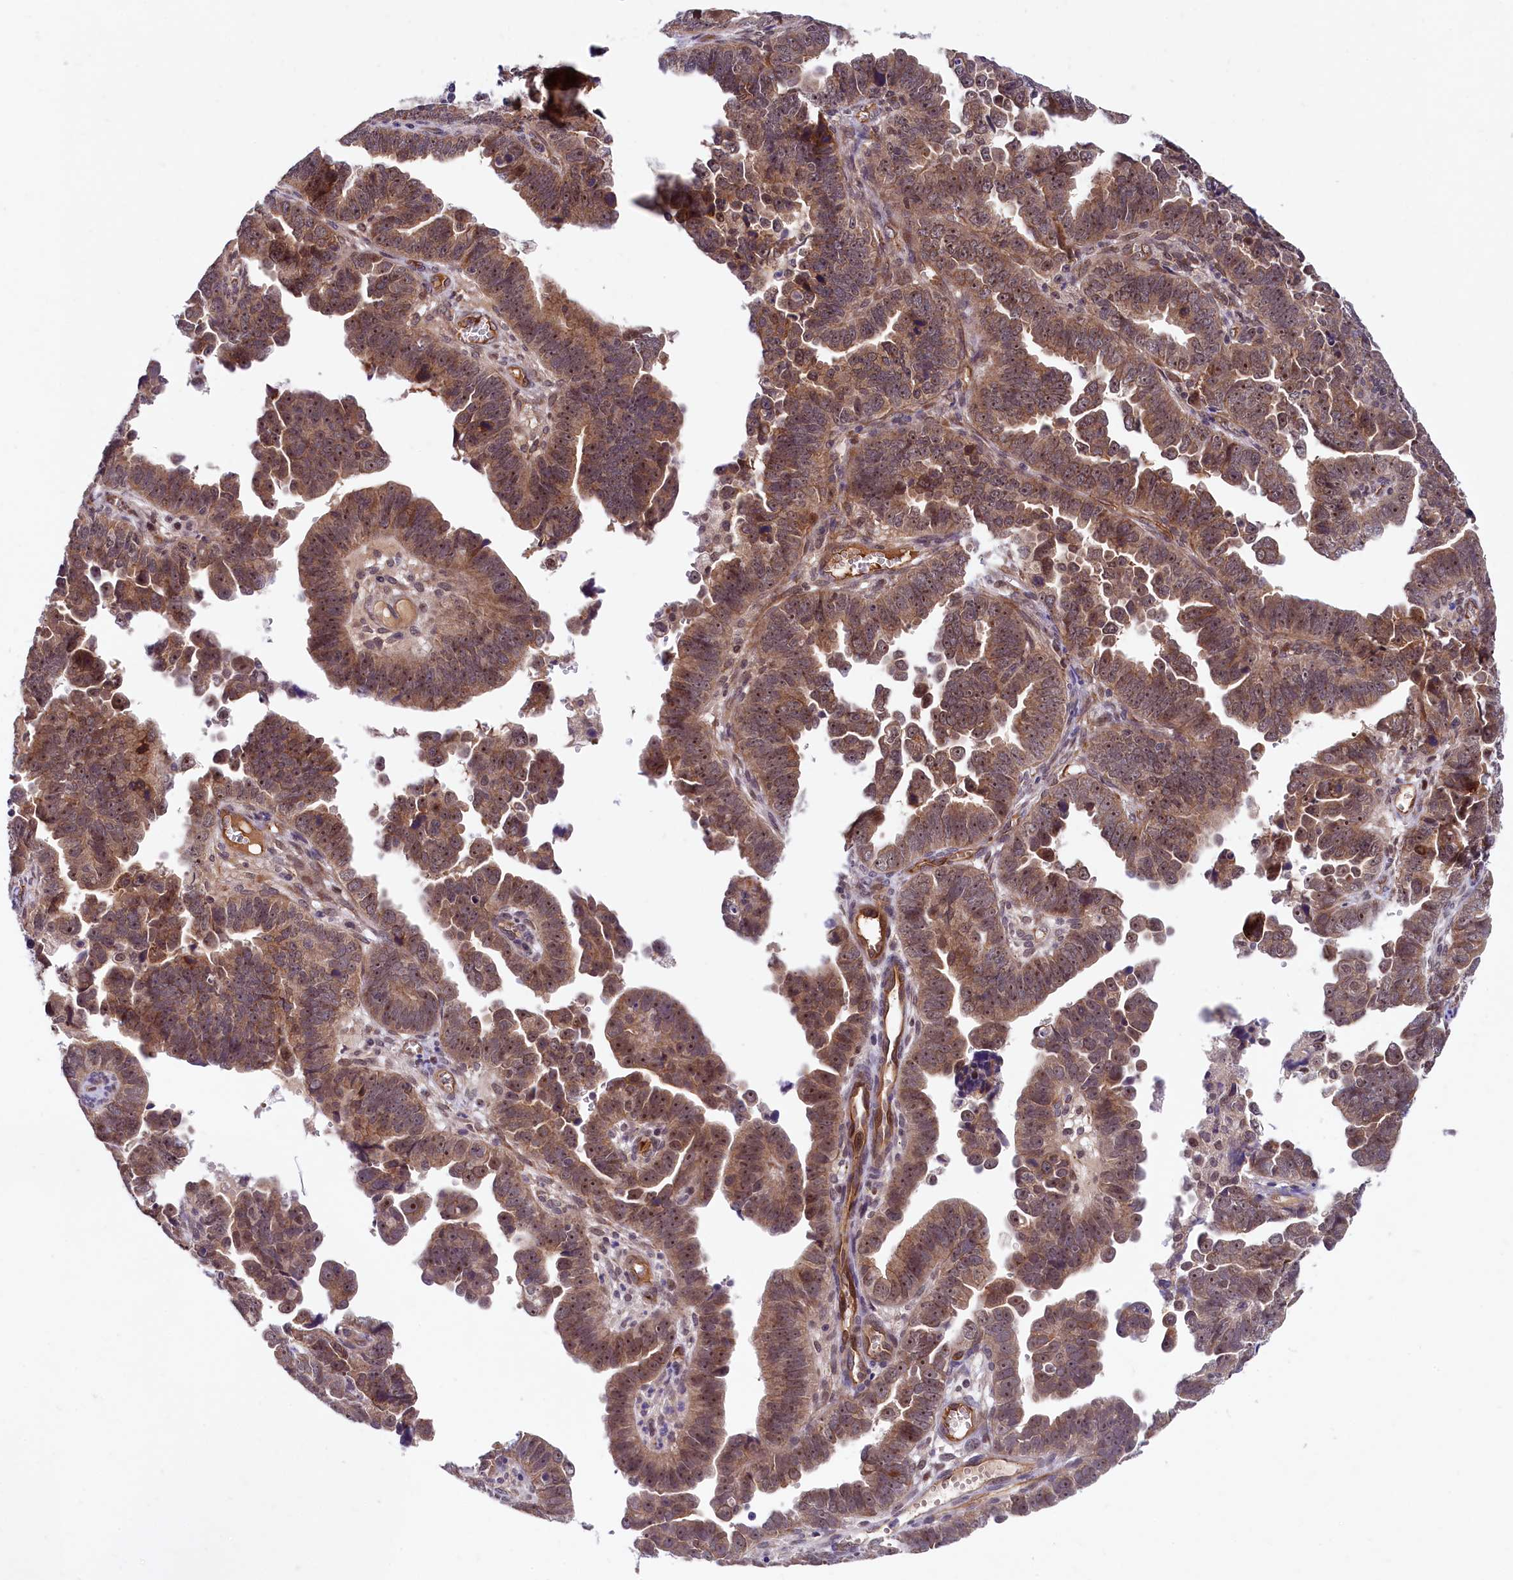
{"staining": {"intensity": "moderate", "quantity": ">75%", "location": "cytoplasmic/membranous,nuclear"}, "tissue": "endometrial cancer", "cell_type": "Tumor cells", "image_type": "cancer", "snomed": [{"axis": "morphology", "description": "Adenocarcinoma, NOS"}, {"axis": "topography", "description": "Endometrium"}], "caption": "Moderate cytoplasmic/membranous and nuclear staining for a protein is present in about >75% of tumor cells of adenocarcinoma (endometrial) using IHC.", "gene": "ARL14EP", "patient": {"sex": "female", "age": 75}}